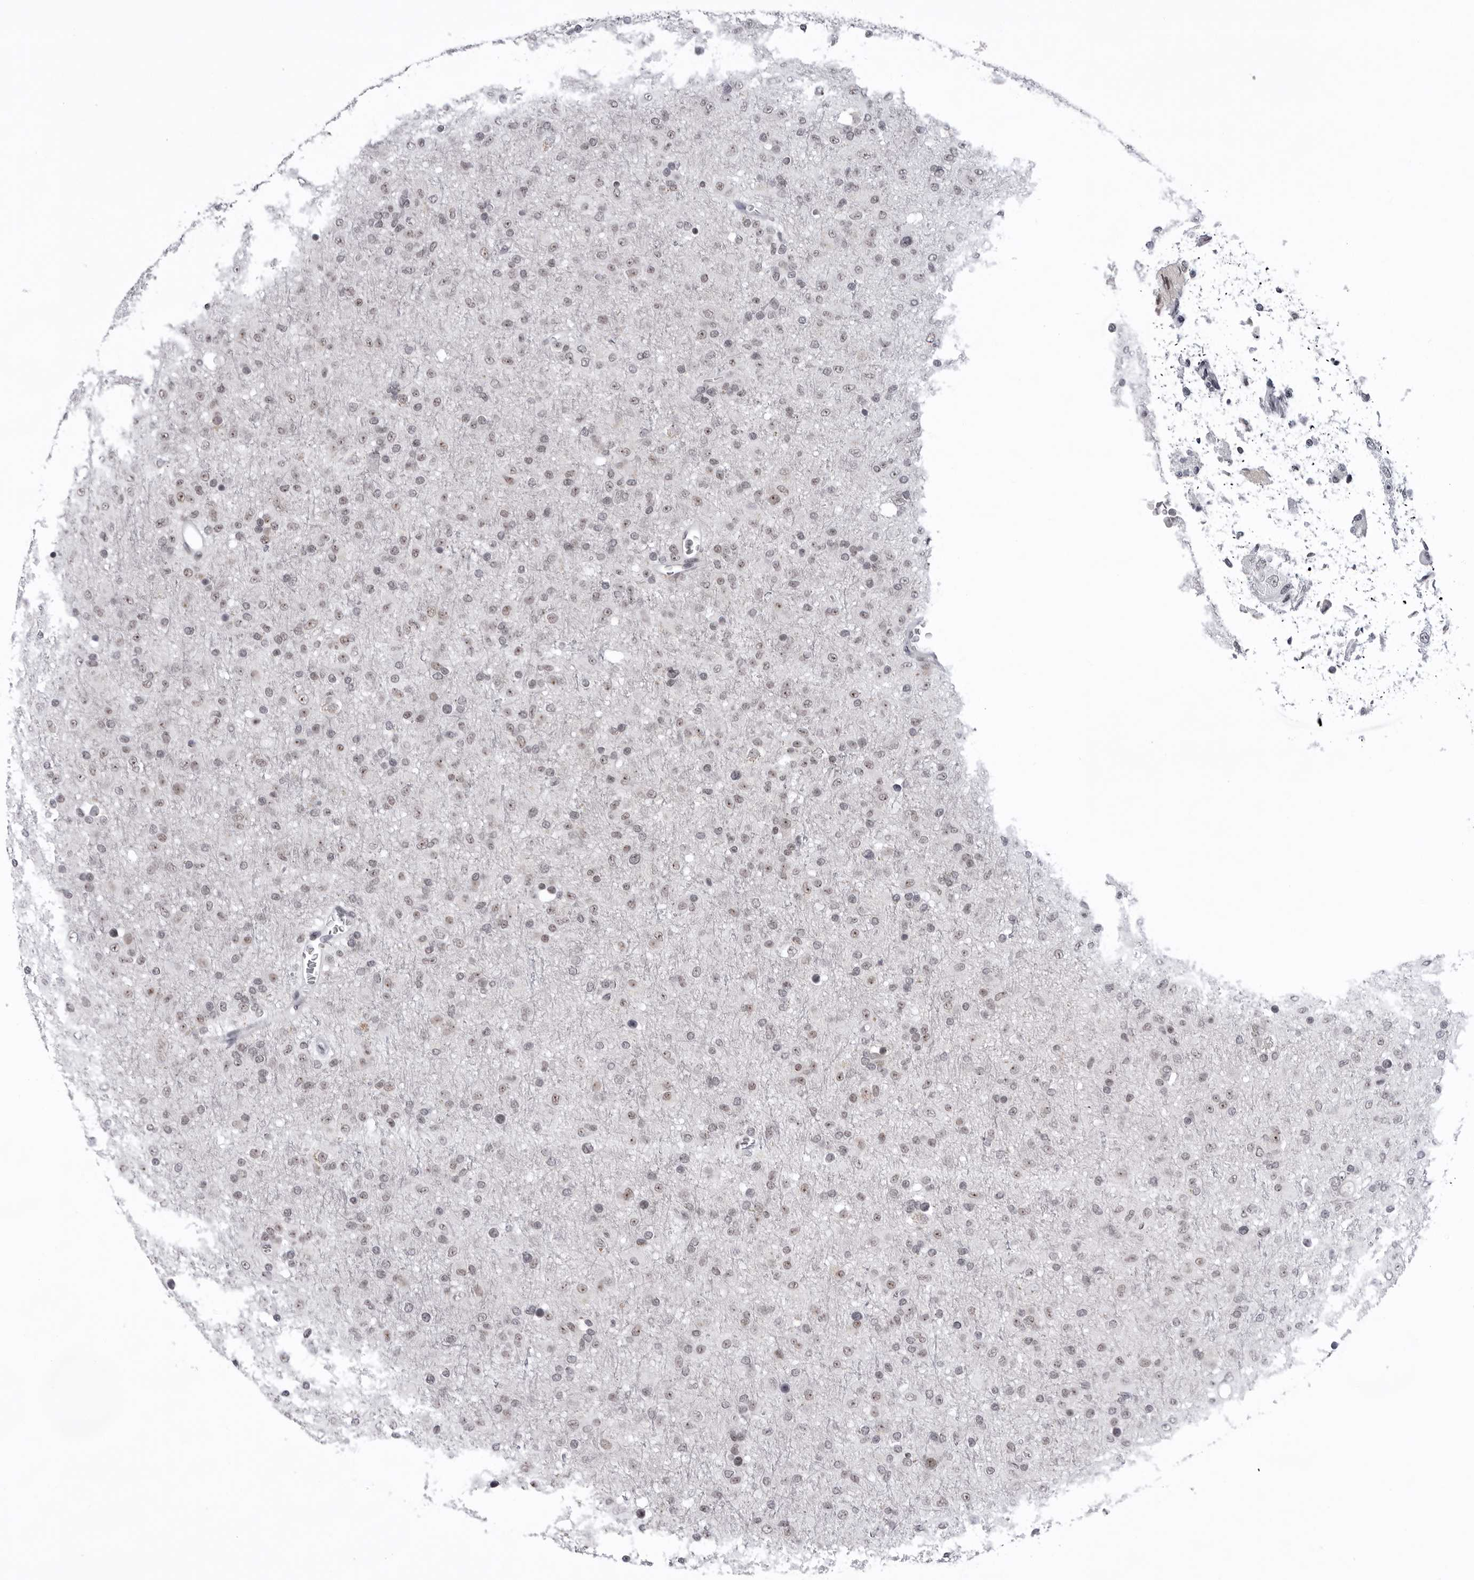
{"staining": {"intensity": "weak", "quantity": ">75%", "location": "nuclear"}, "tissue": "glioma", "cell_type": "Tumor cells", "image_type": "cancer", "snomed": [{"axis": "morphology", "description": "Glioma, malignant, Low grade"}, {"axis": "topography", "description": "Brain"}], "caption": "Protein analysis of glioma tissue reveals weak nuclear expression in approximately >75% of tumor cells. (DAB IHC, brown staining for protein, blue staining for nuclei).", "gene": "EXOSC10", "patient": {"sex": "male", "age": 65}}